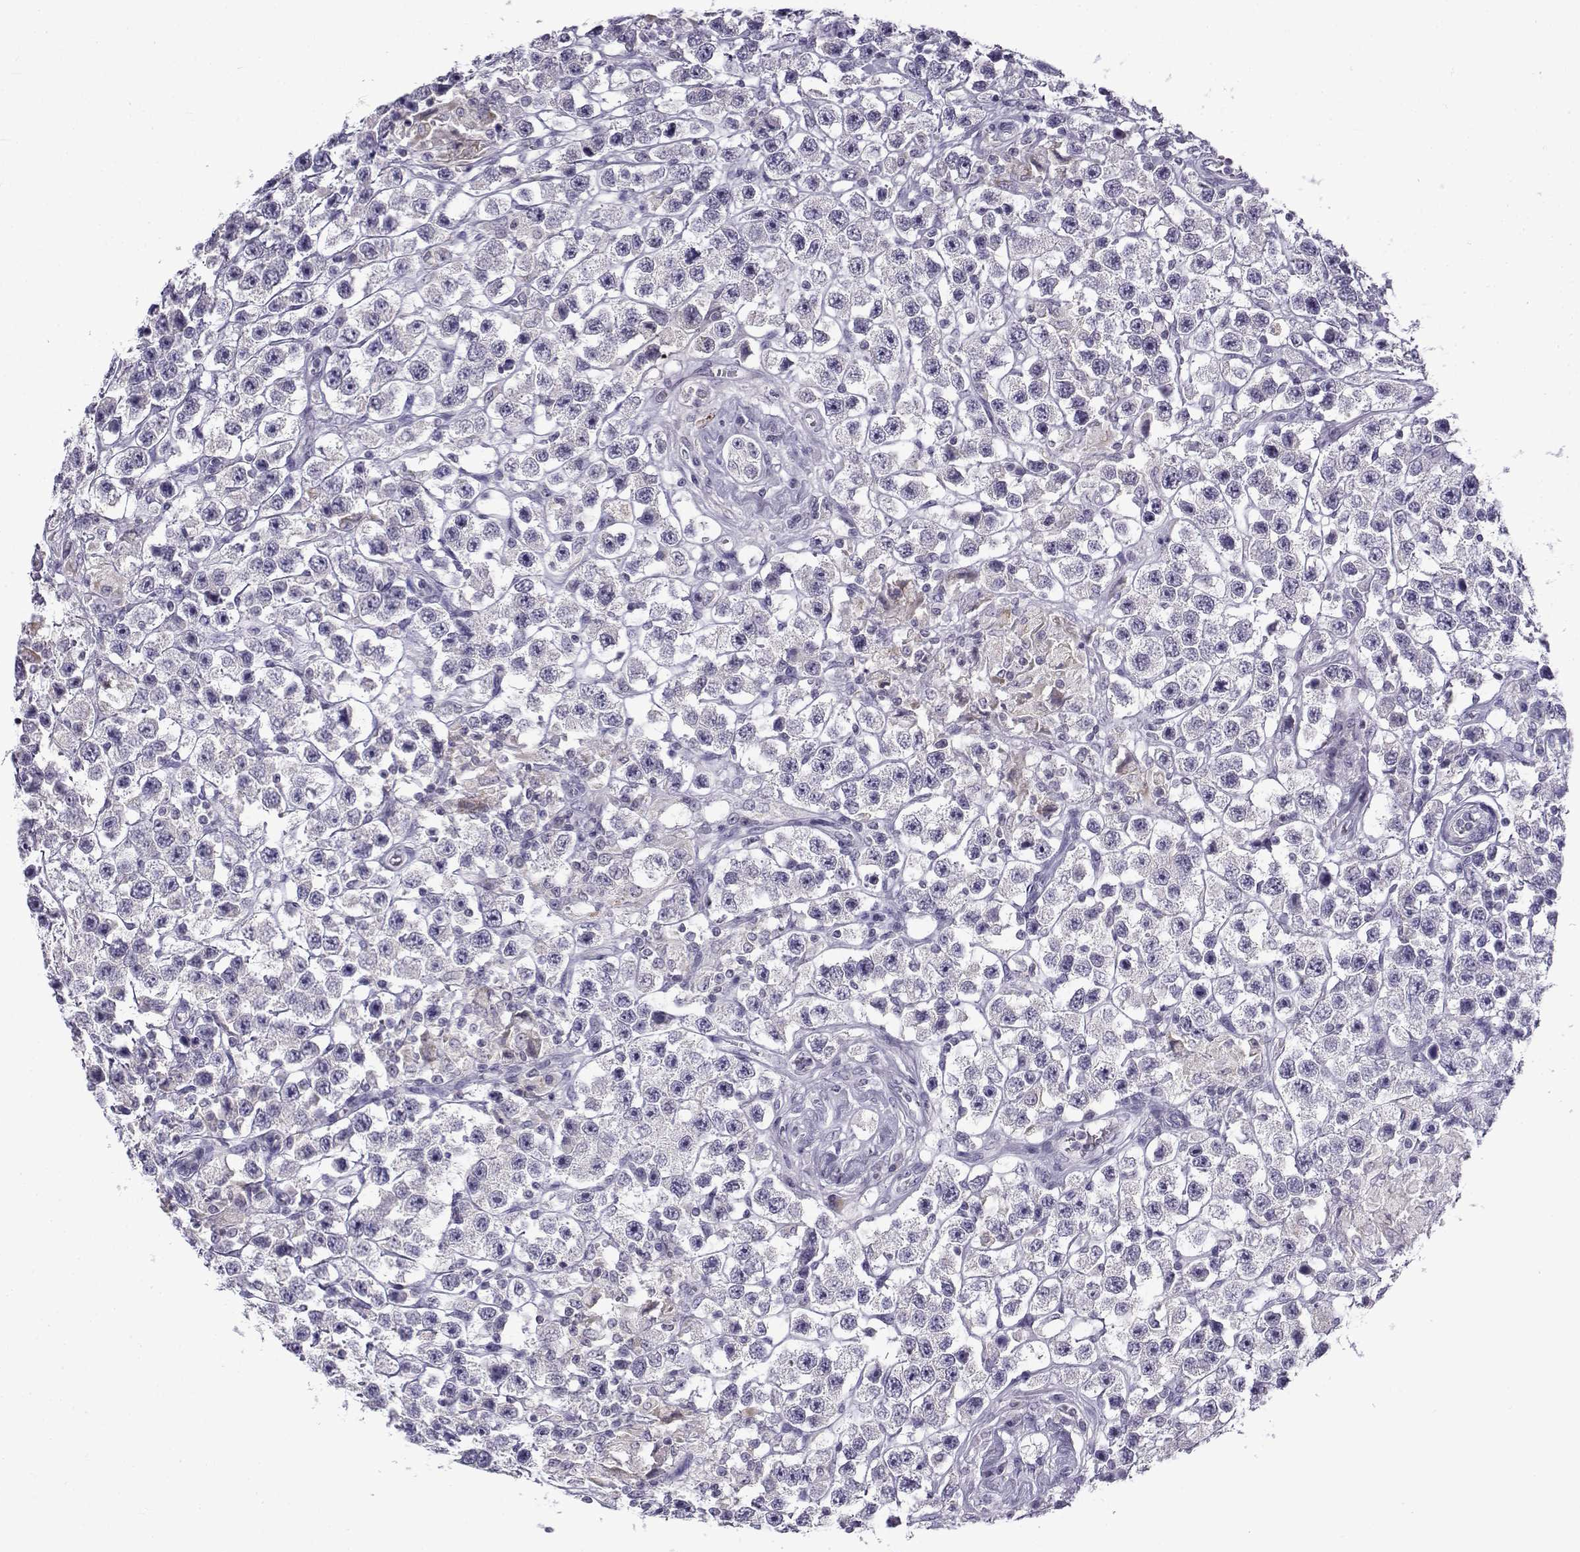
{"staining": {"intensity": "negative", "quantity": "none", "location": "none"}, "tissue": "testis cancer", "cell_type": "Tumor cells", "image_type": "cancer", "snomed": [{"axis": "morphology", "description": "Seminoma, NOS"}, {"axis": "topography", "description": "Testis"}], "caption": "A histopathology image of testis seminoma stained for a protein demonstrates no brown staining in tumor cells.", "gene": "FAM166A", "patient": {"sex": "male", "age": 45}}